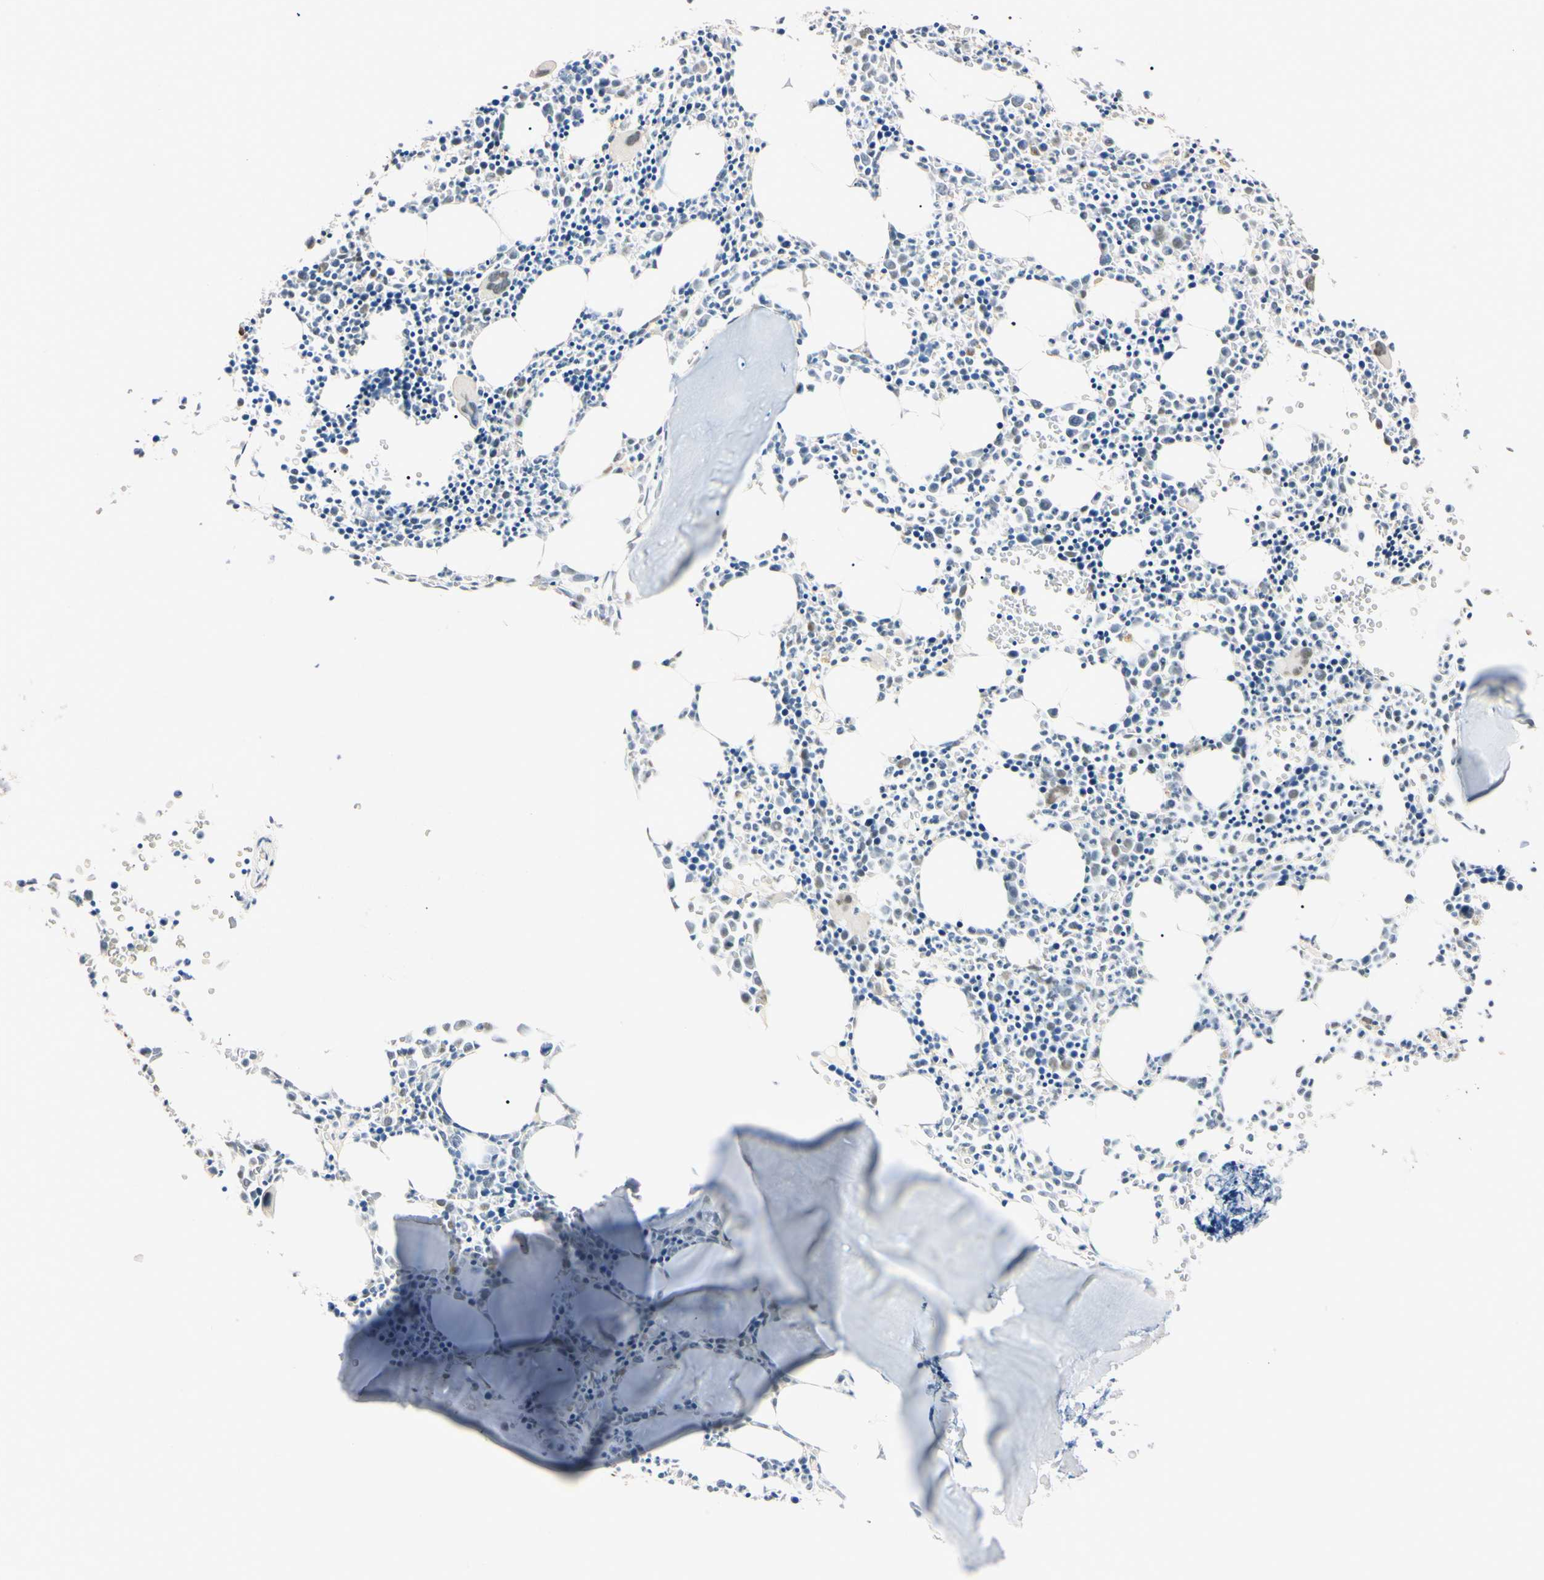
{"staining": {"intensity": "strong", "quantity": ">75%", "location": "nuclear"}, "tissue": "bone marrow", "cell_type": "Hematopoietic cells", "image_type": "normal", "snomed": [{"axis": "morphology", "description": "Normal tissue, NOS"}, {"axis": "morphology", "description": "Inflammation, NOS"}, {"axis": "topography", "description": "Bone marrow"}], "caption": "This photomicrograph displays immunohistochemistry (IHC) staining of benign bone marrow, with high strong nuclear expression in approximately >75% of hematopoietic cells.", "gene": "SMARCA5", "patient": {"sex": "female", "age": 17}}